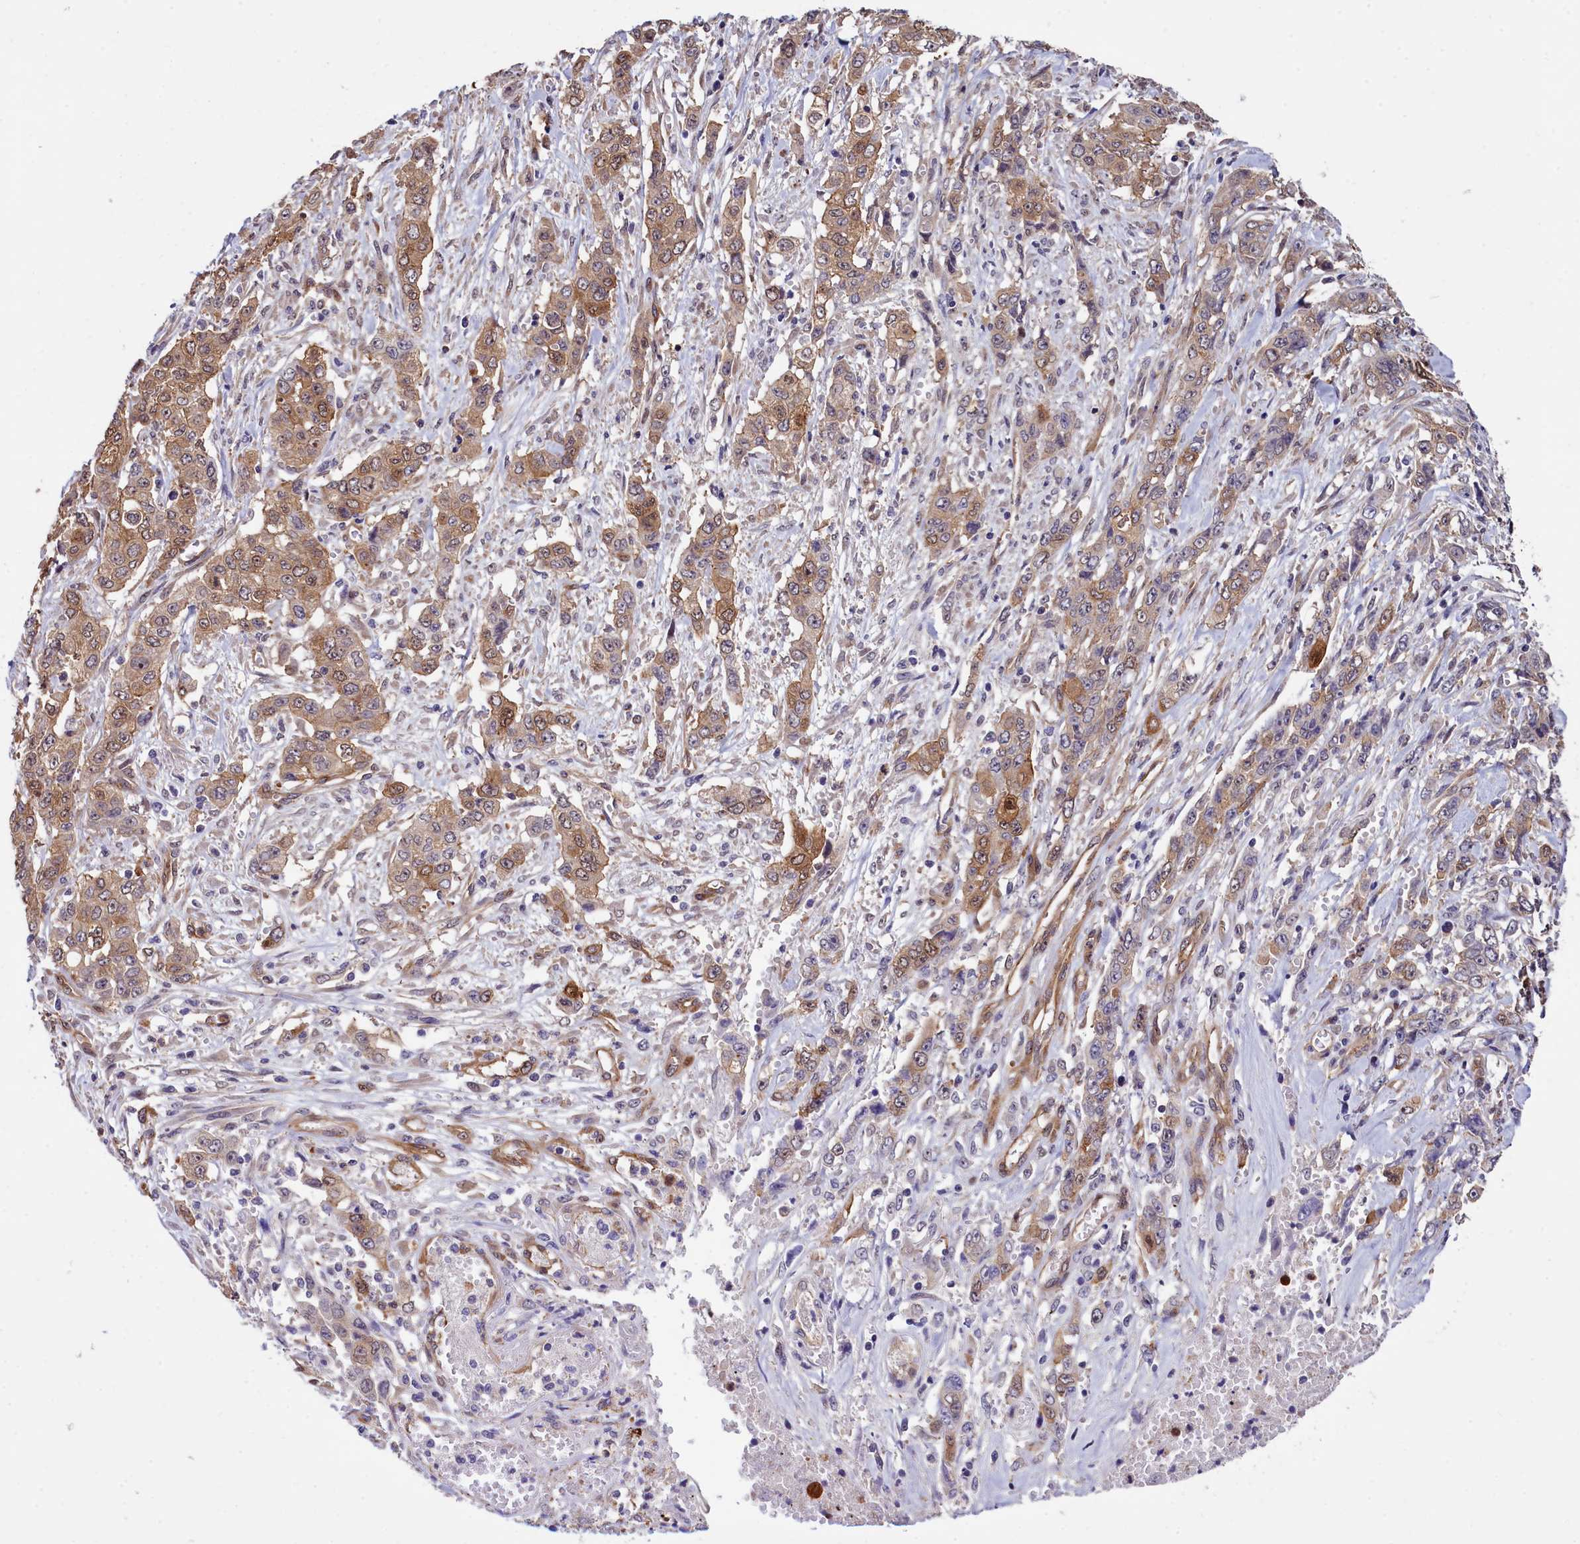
{"staining": {"intensity": "moderate", "quantity": "<25%", "location": "cytoplasmic/membranous"}, "tissue": "stomach cancer", "cell_type": "Tumor cells", "image_type": "cancer", "snomed": [{"axis": "morphology", "description": "Normal tissue, NOS"}, {"axis": "morphology", "description": "Adenocarcinoma, NOS"}, {"axis": "topography", "description": "Stomach"}], "caption": "Immunohistochemistry staining of stomach cancer, which shows low levels of moderate cytoplasmic/membranous expression in about <25% of tumor cells indicating moderate cytoplasmic/membranous protein staining. The staining was performed using DAB (3,3'-diaminobenzidine) (brown) for protein detection and nuclei were counterstained in hematoxylin (blue).", "gene": "BCAR1", "patient": {"sex": "female", "age": 64}}